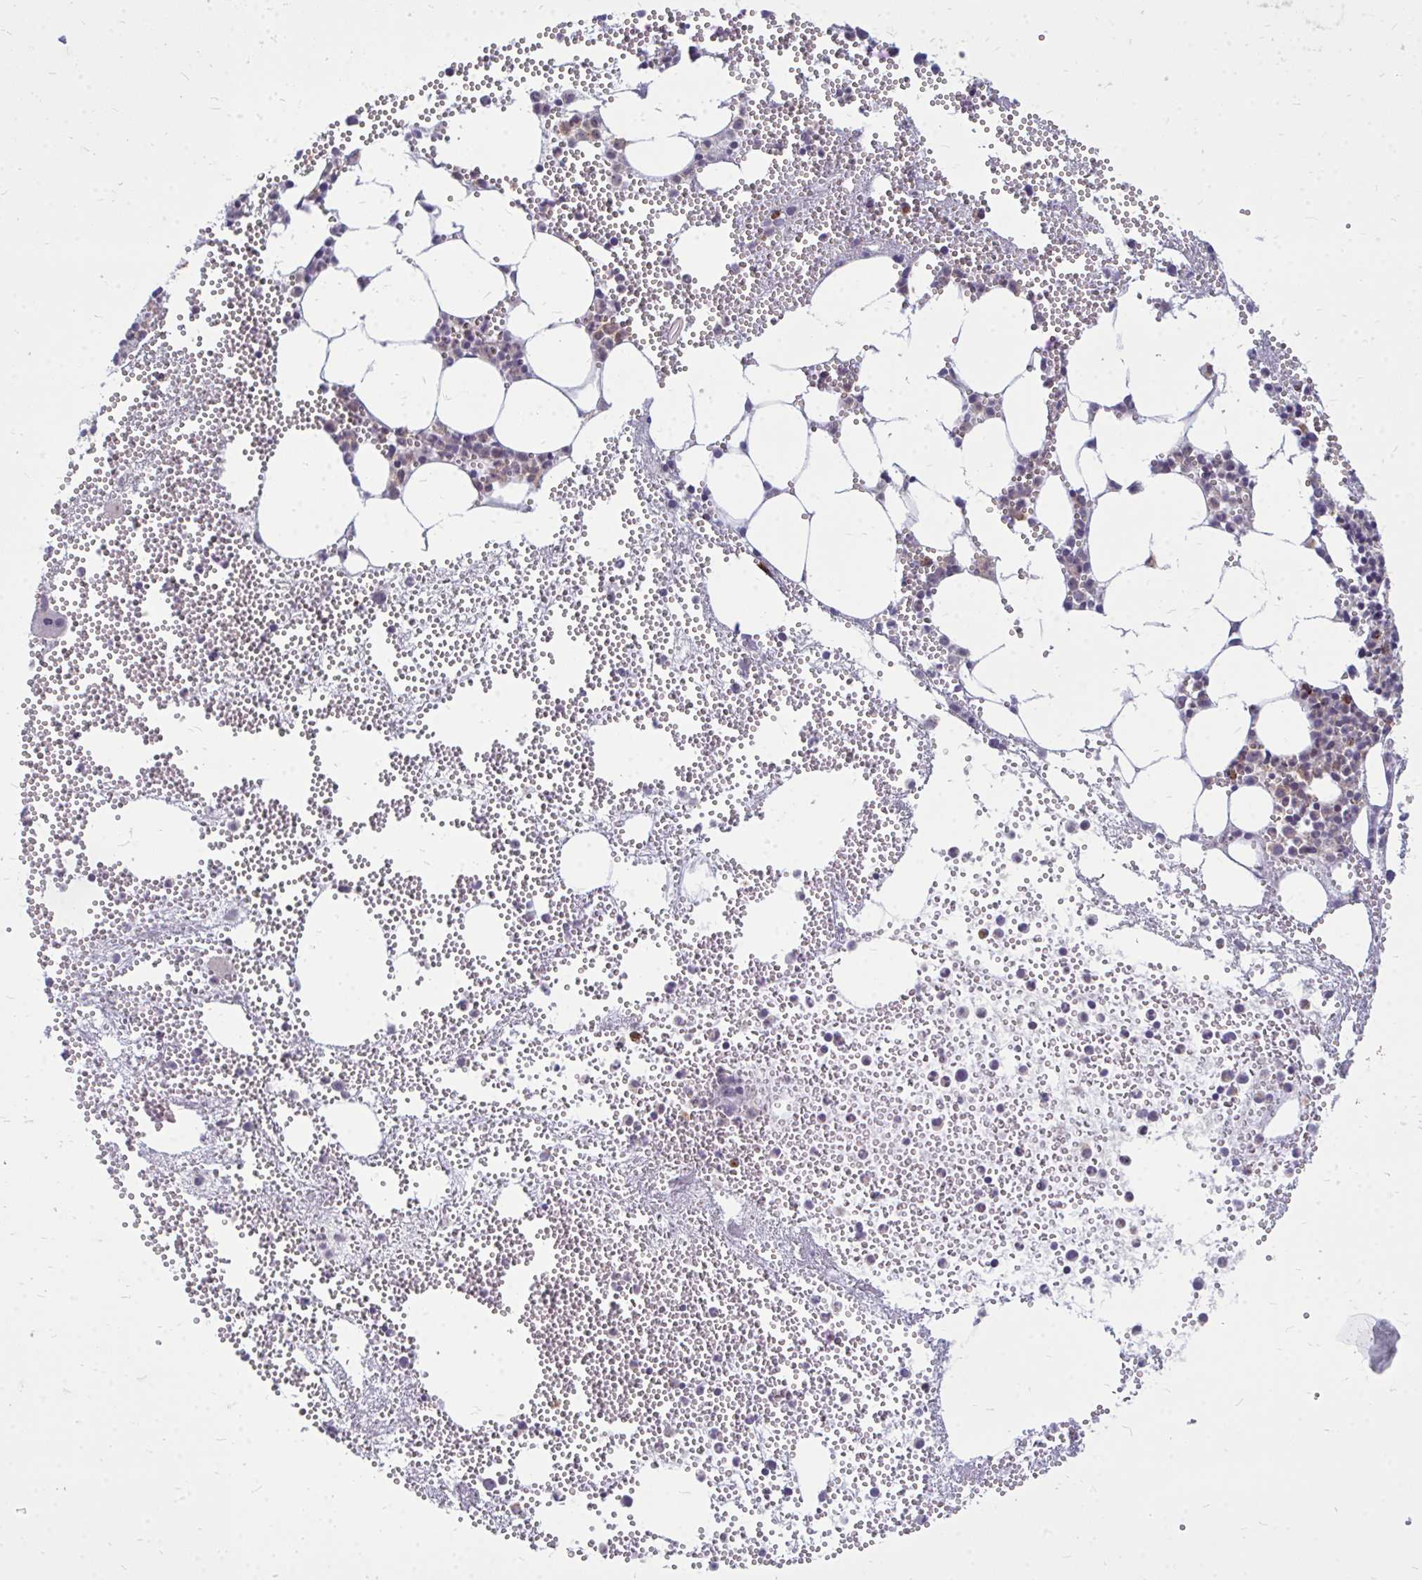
{"staining": {"intensity": "strong", "quantity": "<25%", "location": "nuclear"}, "tissue": "bone marrow", "cell_type": "Hematopoietic cells", "image_type": "normal", "snomed": [{"axis": "morphology", "description": "Normal tissue, NOS"}, {"axis": "topography", "description": "Bone marrow"}], "caption": "Brown immunohistochemical staining in normal bone marrow displays strong nuclear staining in about <25% of hematopoietic cells.", "gene": "ACSL5", "patient": {"sex": "female", "age": 57}}